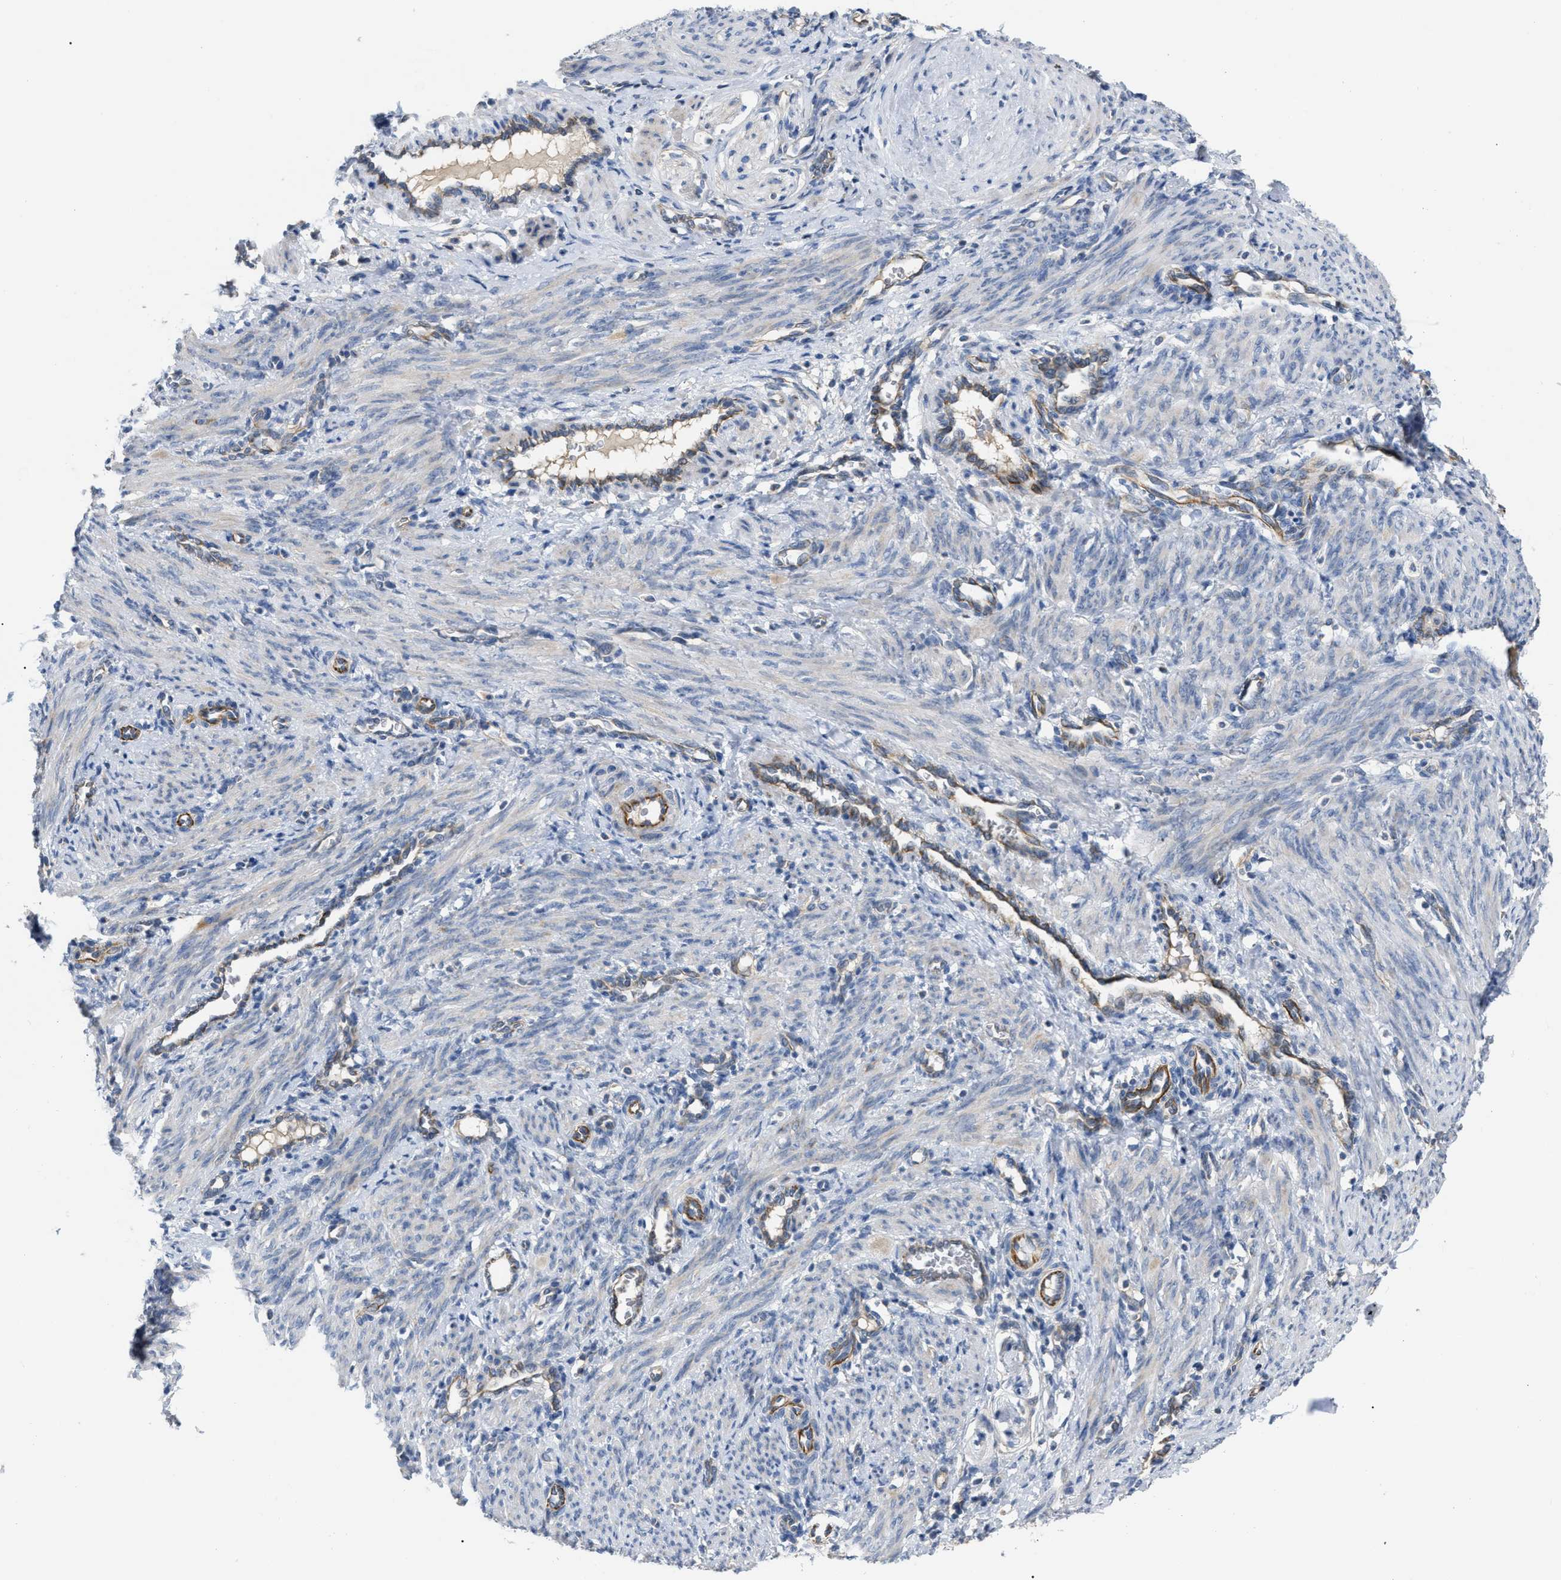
{"staining": {"intensity": "negative", "quantity": "none", "location": "none"}, "tissue": "smooth muscle", "cell_type": "Smooth muscle cells", "image_type": "normal", "snomed": [{"axis": "morphology", "description": "Normal tissue, NOS"}, {"axis": "topography", "description": "Endometrium"}], "caption": "Immunohistochemistry (IHC) histopathology image of benign smooth muscle: human smooth muscle stained with DAB exhibits no significant protein positivity in smooth muscle cells.", "gene": "DHX58", "patient": {"sex": "female", "age": 33}}